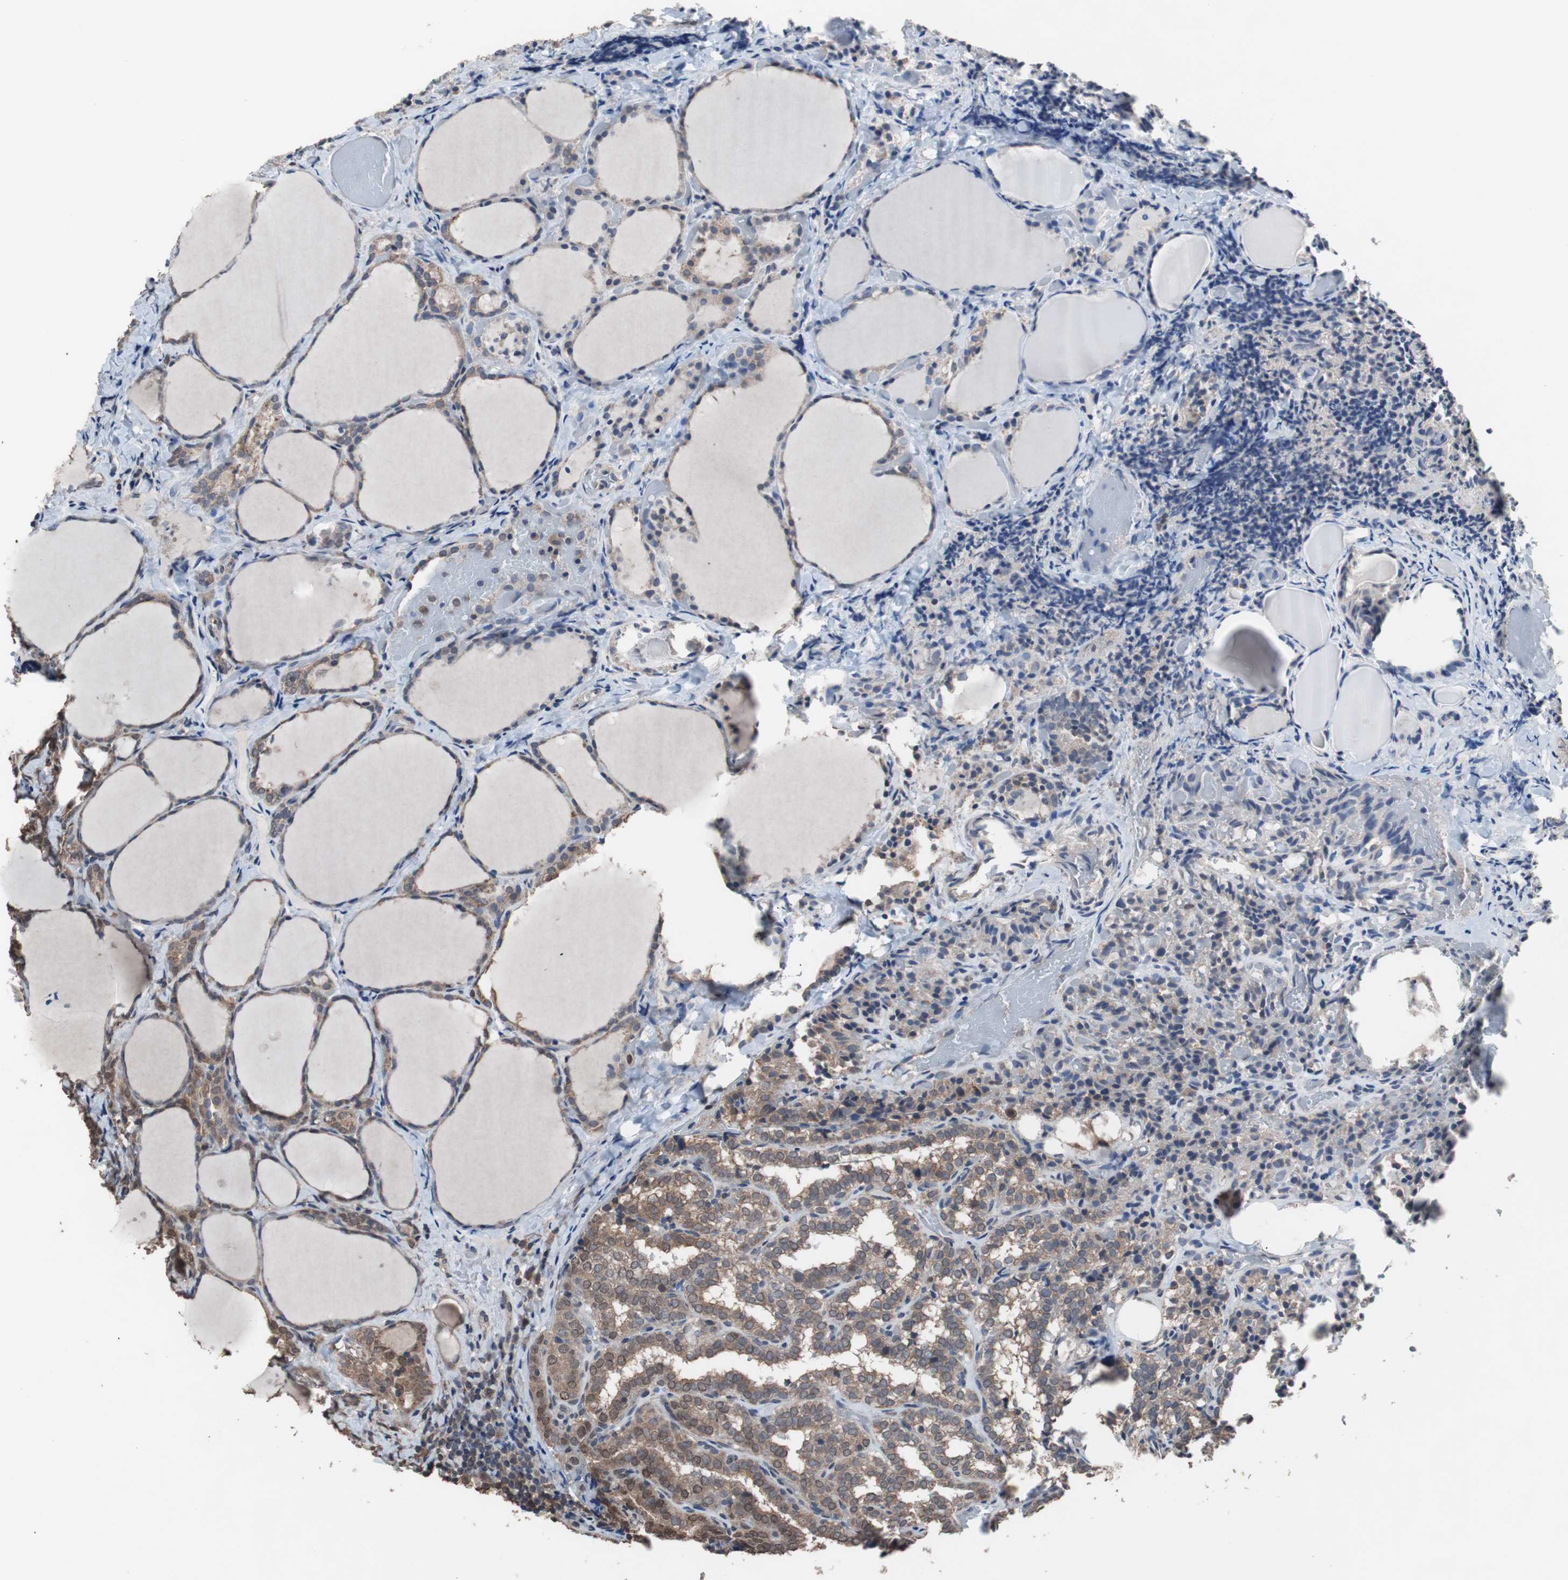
{"staining": {"intensity": "moderate", "quantity": ">75%", "location": "cytoplasmic/membranous,nuclear"}, "tissue": "thyroid cancer", "cell_type": "Tumor cells", "image_type": "cancer", "snomed": [{"axis": "morphology", "description": "Normal tissue, NOS"}, {"axis": "morphology", "description": "Papillary adenocarcinoma, NOS"}, {"axis": "topography", "description": "Thyroid gland"}], "caption": "Tumor cells display medium levels of moderate cytoplasmic/membranous and nuclear positivity in about >75% of cells in thyroid cancer.", "gene": "MED27", "patient": {"sex": "female", "age": 30}}